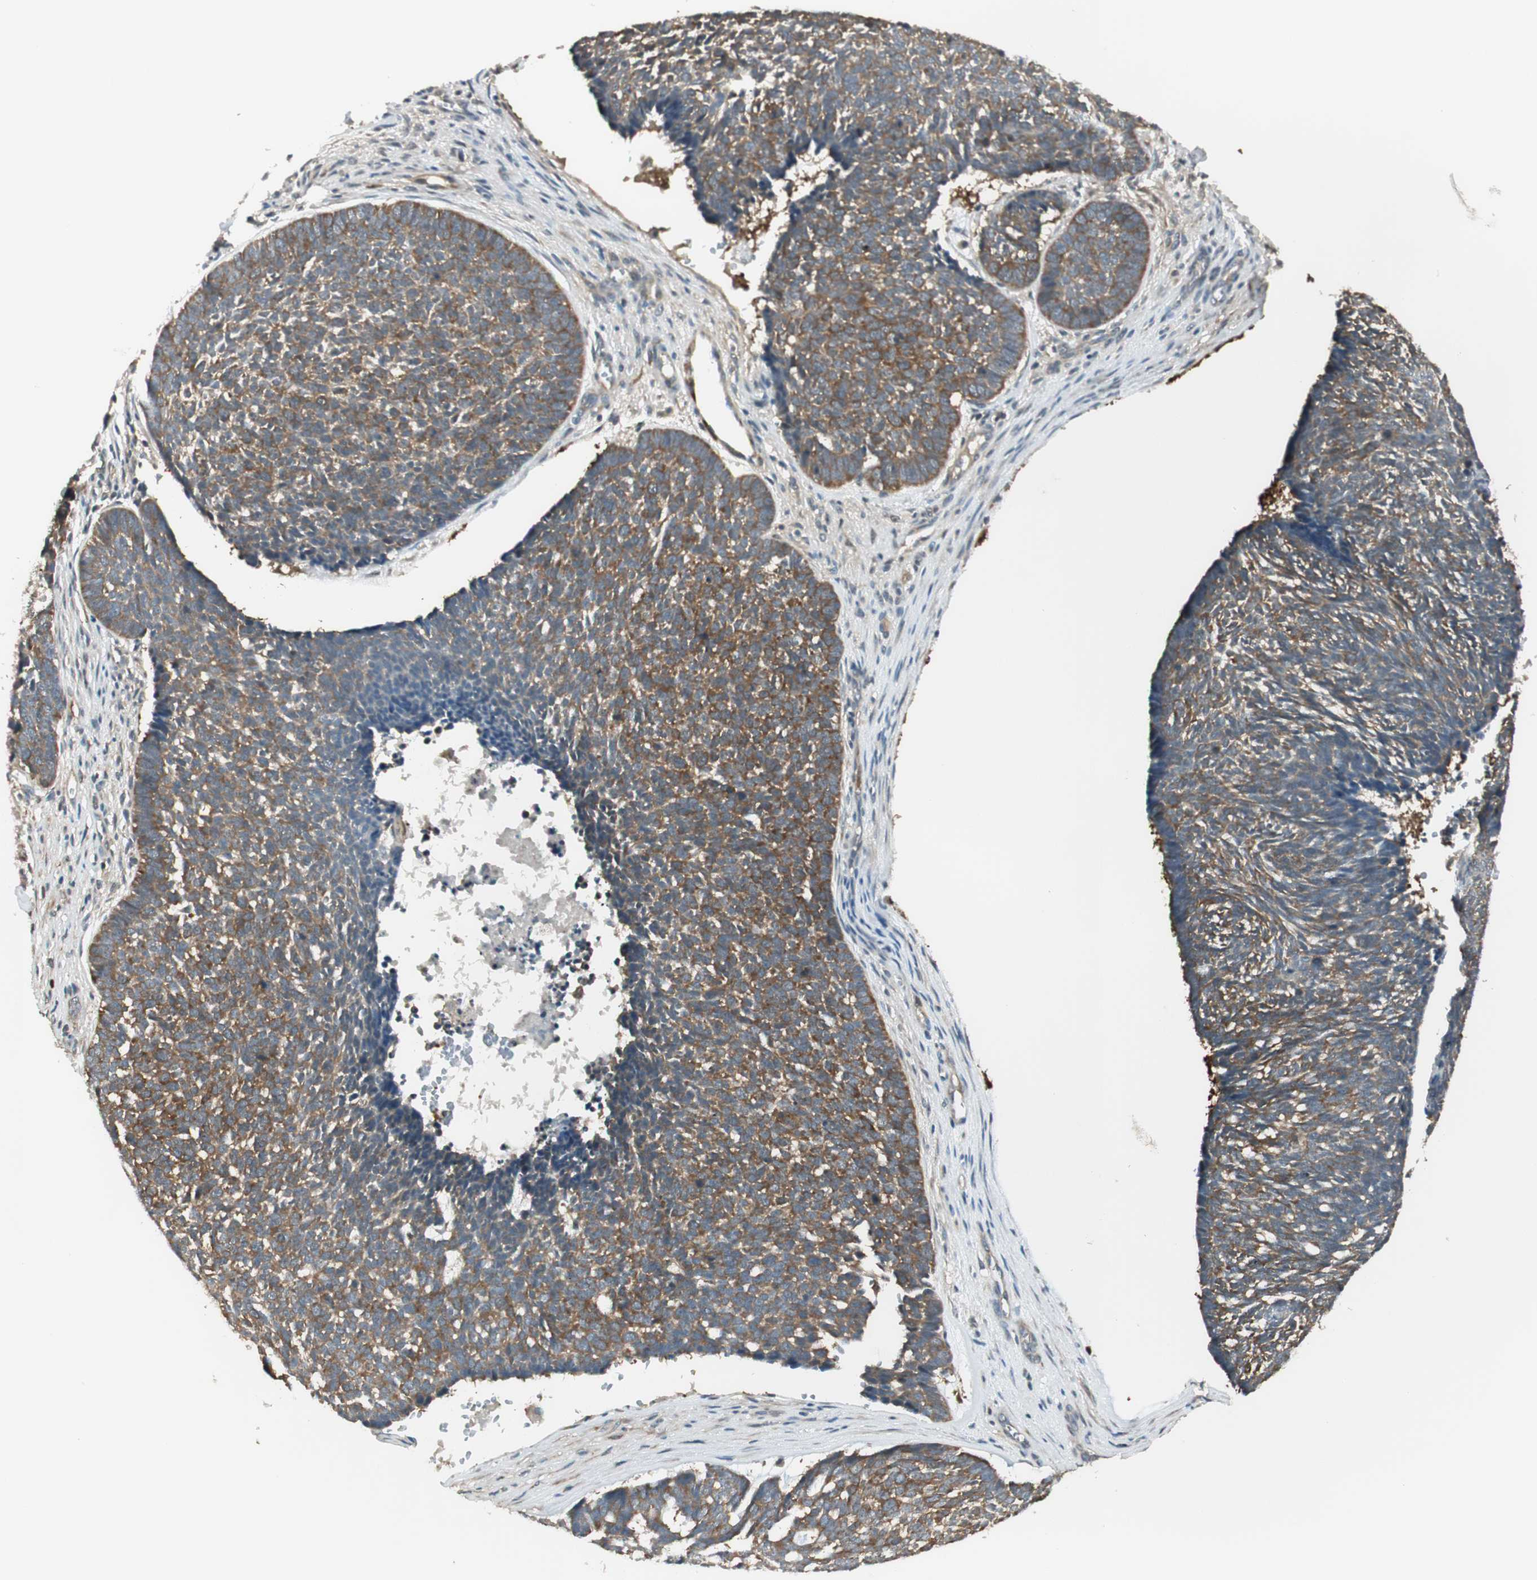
{"staining": {"intensity": "weak", "quantity": "25%-75%", "location": "cytoplasmic/membranous"}, "tissue": "skin cancer", "cell_type": "Tumor cells", "image_type": "cancer", "snomed": [{"axis": "morphology", "description": "Basal cell carcinoma"}, {"axis": "topography", "description": "Skin"}], "caption": "Skin basal cell carcinoma was stained to show a protein in brown. There is low levels of weak cytoplasmic/membranous expression in approximately 25%-75% of tumor cells.", "gene": "IPO5", "patient": {"sex": "male", "age": 84}}